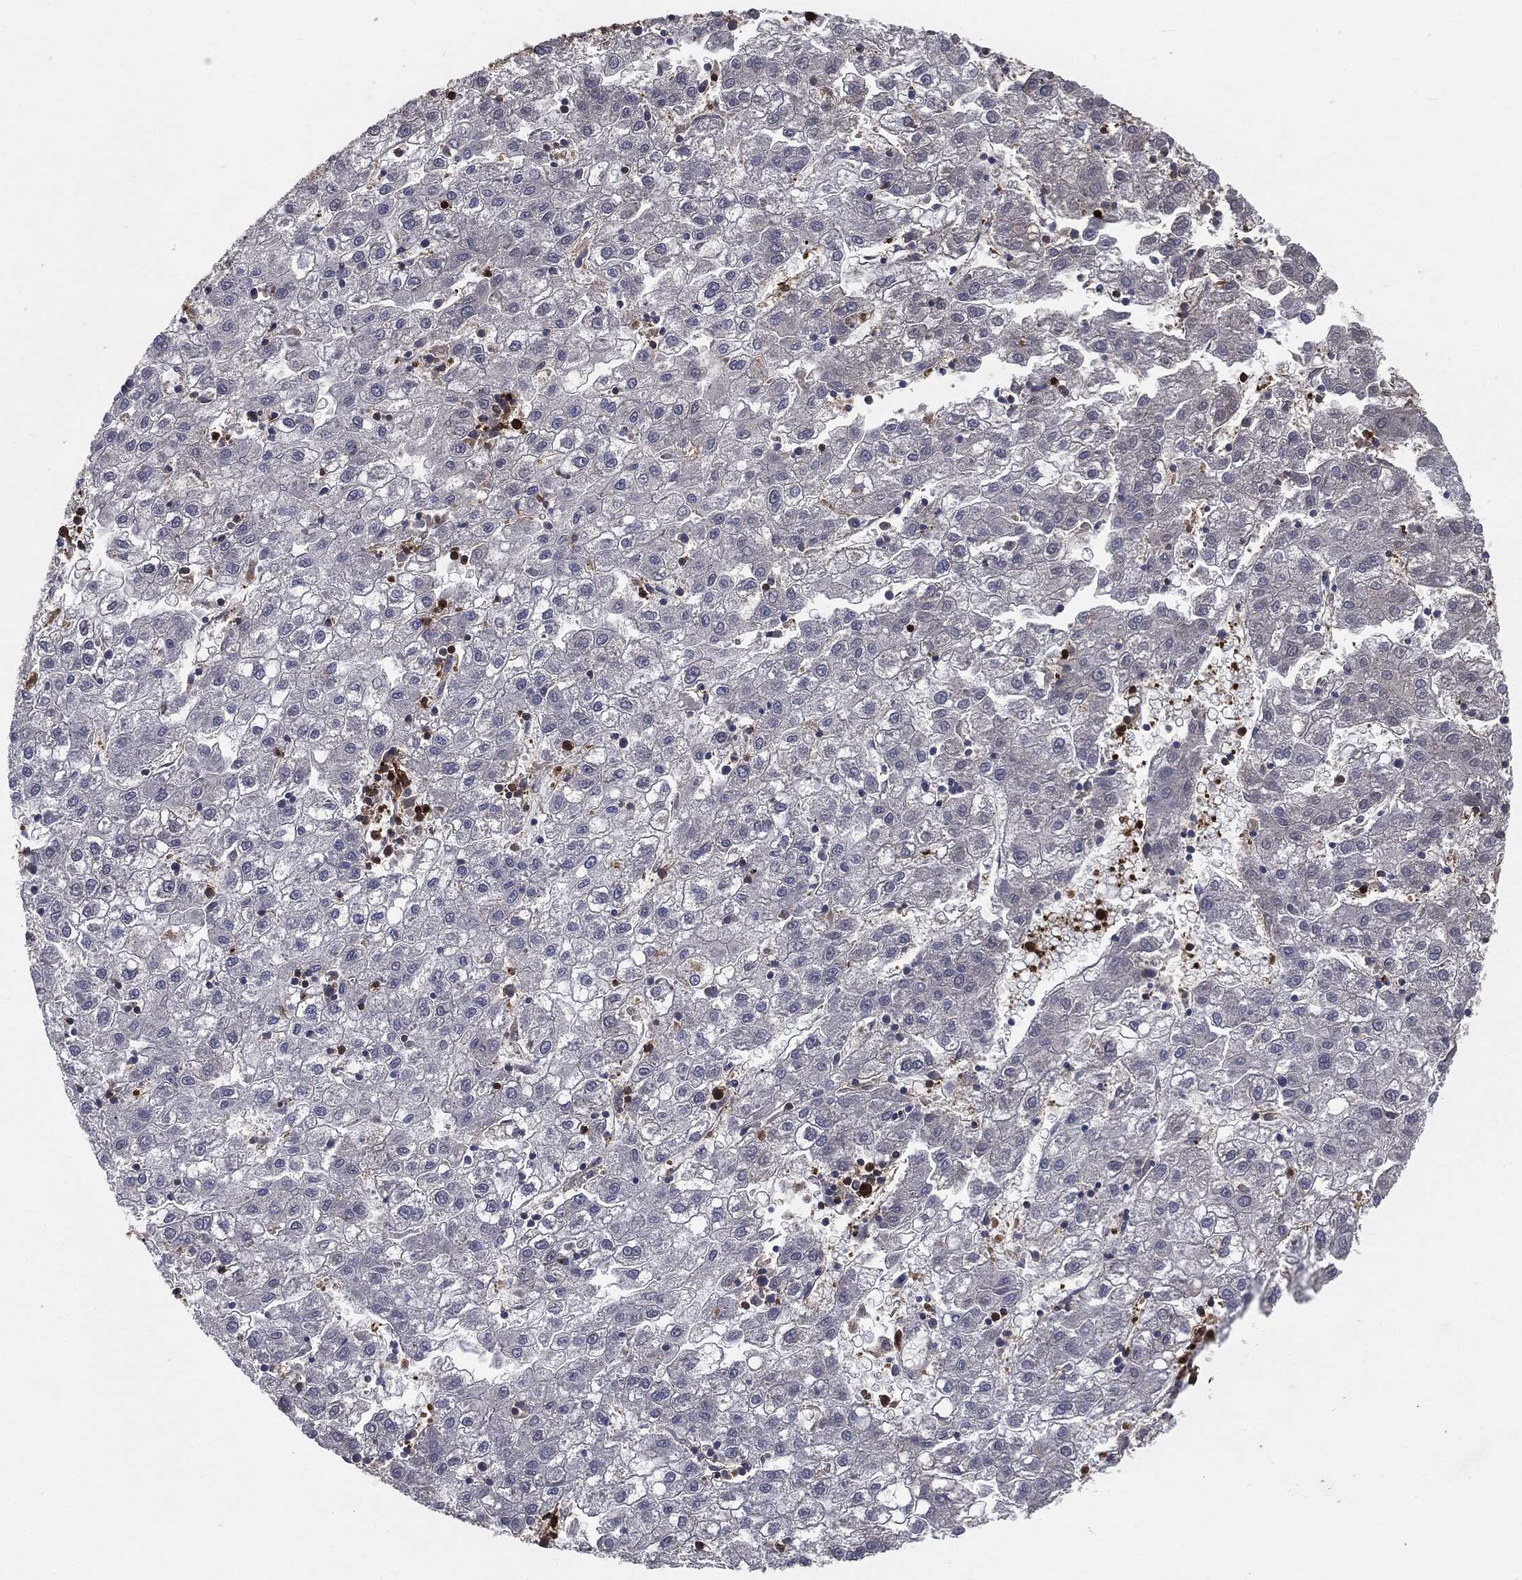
{"staining": {"intensity": "negative", "quantity": "none", "location": "none"}, "tissue": "liver cancer", "cell_type": "Tumor cells", "image_type": "cancer", "snomed": [{"axis": "morphology", "description": "Carcinoma, Hepatocellular, NOS"}, {"axis": "topography", "description": "Liver"}], "caption": "Protein analysis of liver hepatocellular carcinoma demonstrates no significant positivity in tumor cells.", "gene": "GNB5", "patient": {"sex": "male", "age": 72}}